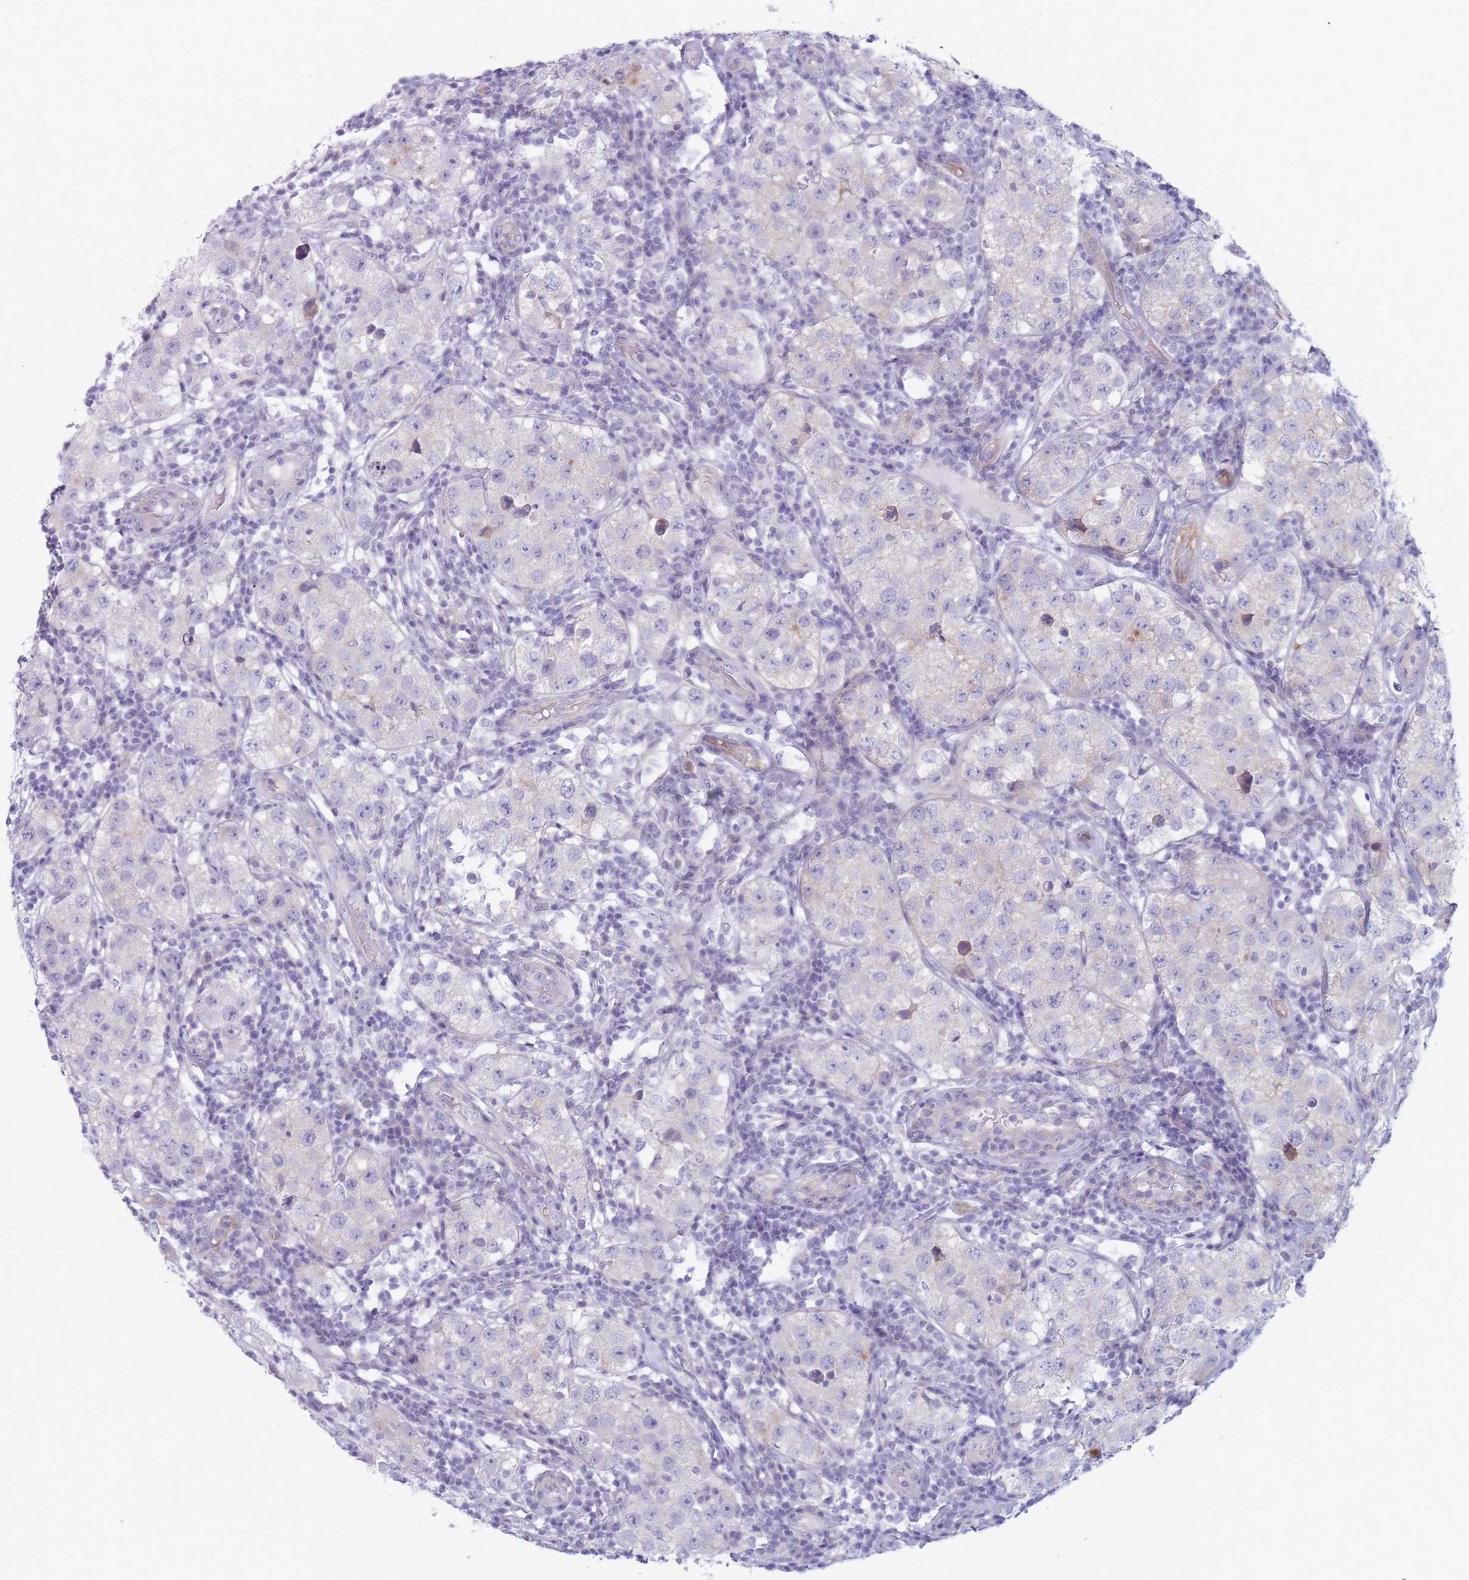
{"staining": {"intensity": "negative", "quantity": "none", "location": "none"}, "tissue": "testis cancer", "cell_type": "Tumor cells", "image_type": "cancer", "snomed": [{"axis": "morphology", "description": "Seminoma, NOS"}, {"axis": "topography", "description": "Testis"}], "caption": "Photomicrograph shows no protein staining in tumor cells of testis seminoma tissue. Brightfield microscopy of immunohistochemistry (IHC) stained with DAB (brown) and hematoxylin (blue), captured at high magnification.", "gene": "PLPP1", "patient": {"sex": "male", "age": 34}}